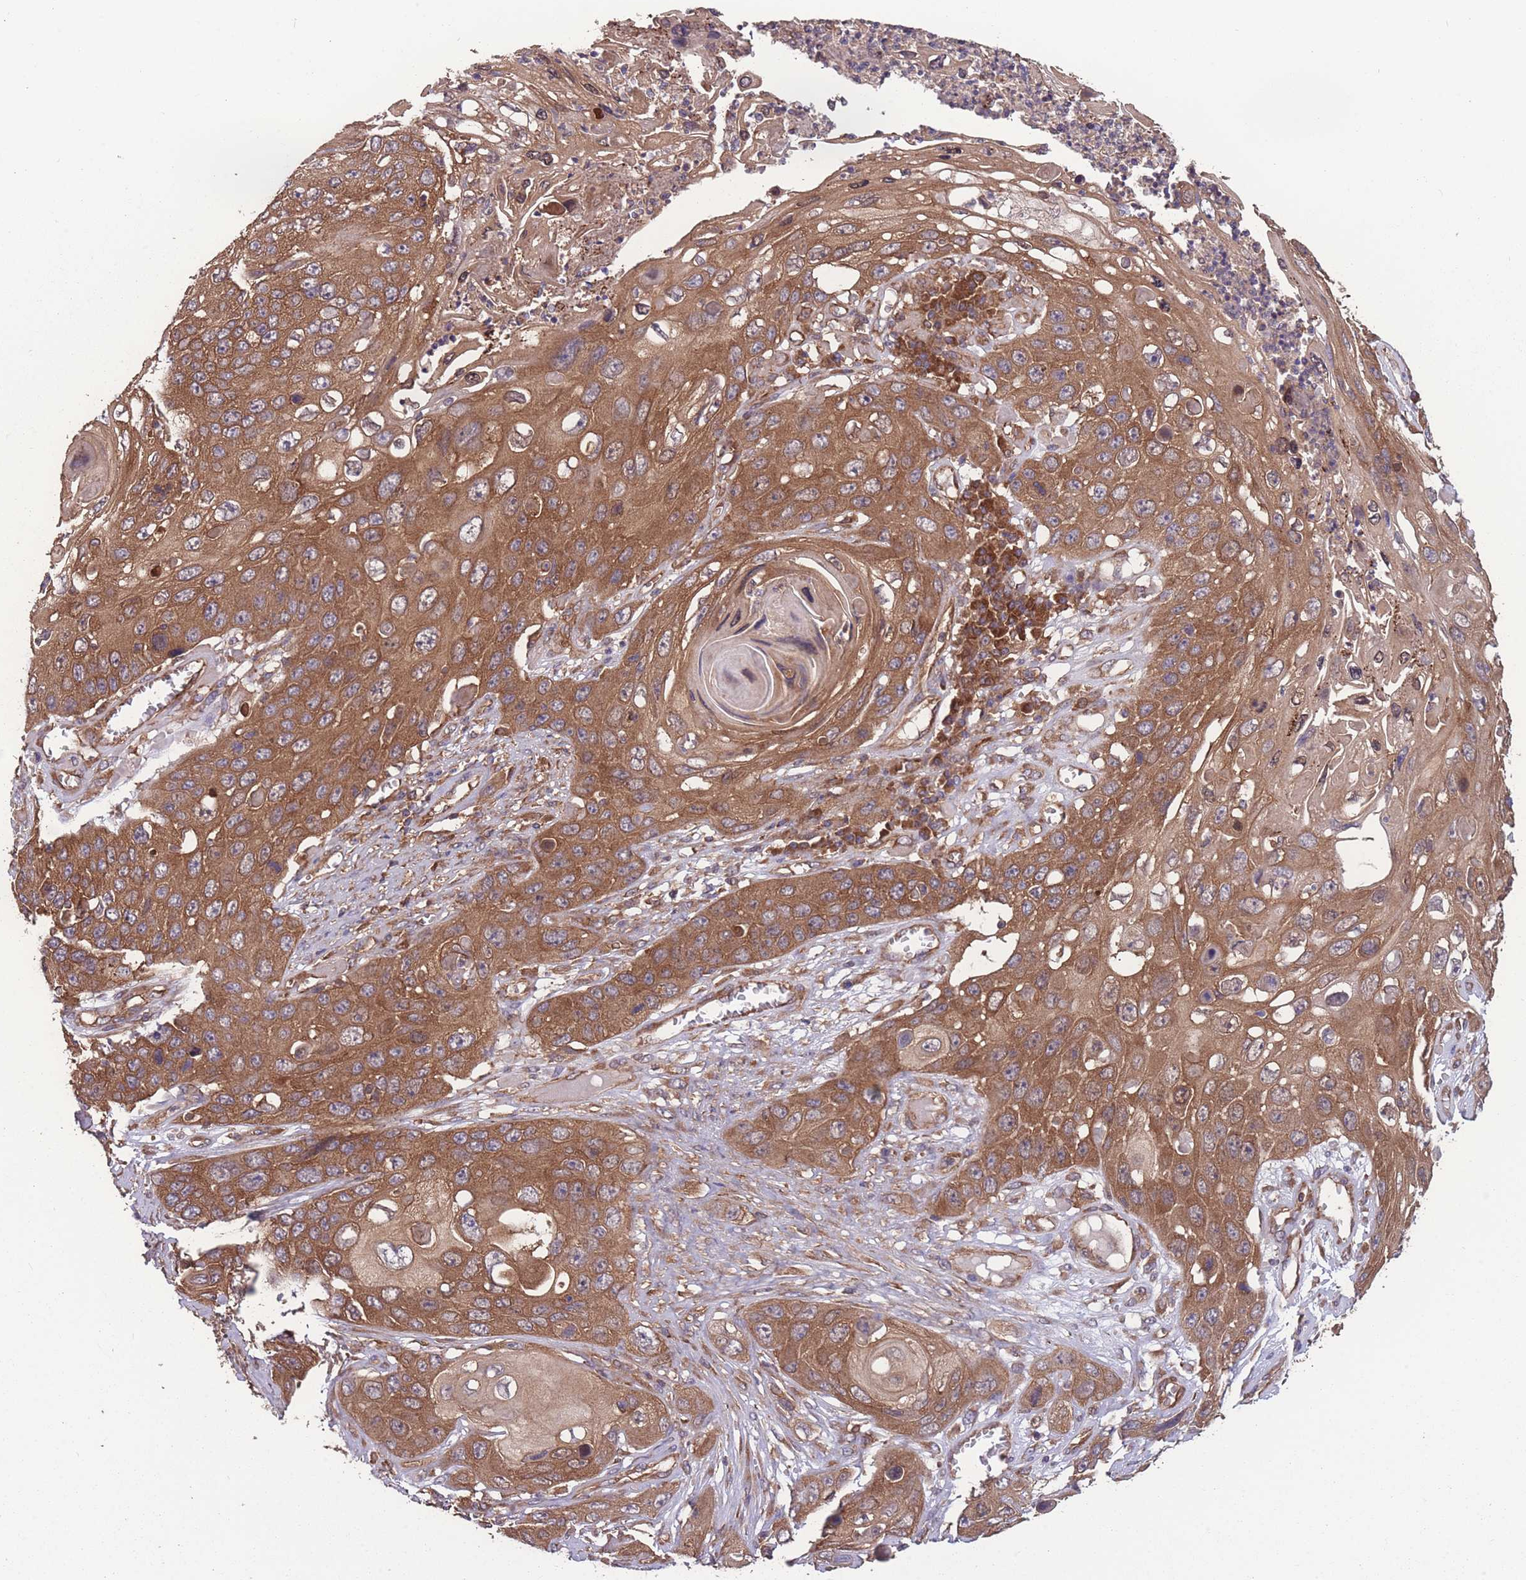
{"staining": {"intensity": "moderate", "quantity": ">75%", "location": "cytoplasmic/membranous"}, "tissue": "skin cancer", "cell_type": "Tumor cells", "image_type": "cancer", "snomed": [{"axis": "morphology", "description": "Squamous cell carcinoma, NOS"}, {"axis": "topography", "description": "Skin"}], "caption": "Skin cancer stained with IHC shows moderate cytoplasmic/membranous expression in approximately >75% of tumor cells.", "gene": "ZPR1", "patient": {"sex": "male", "age": 55}}